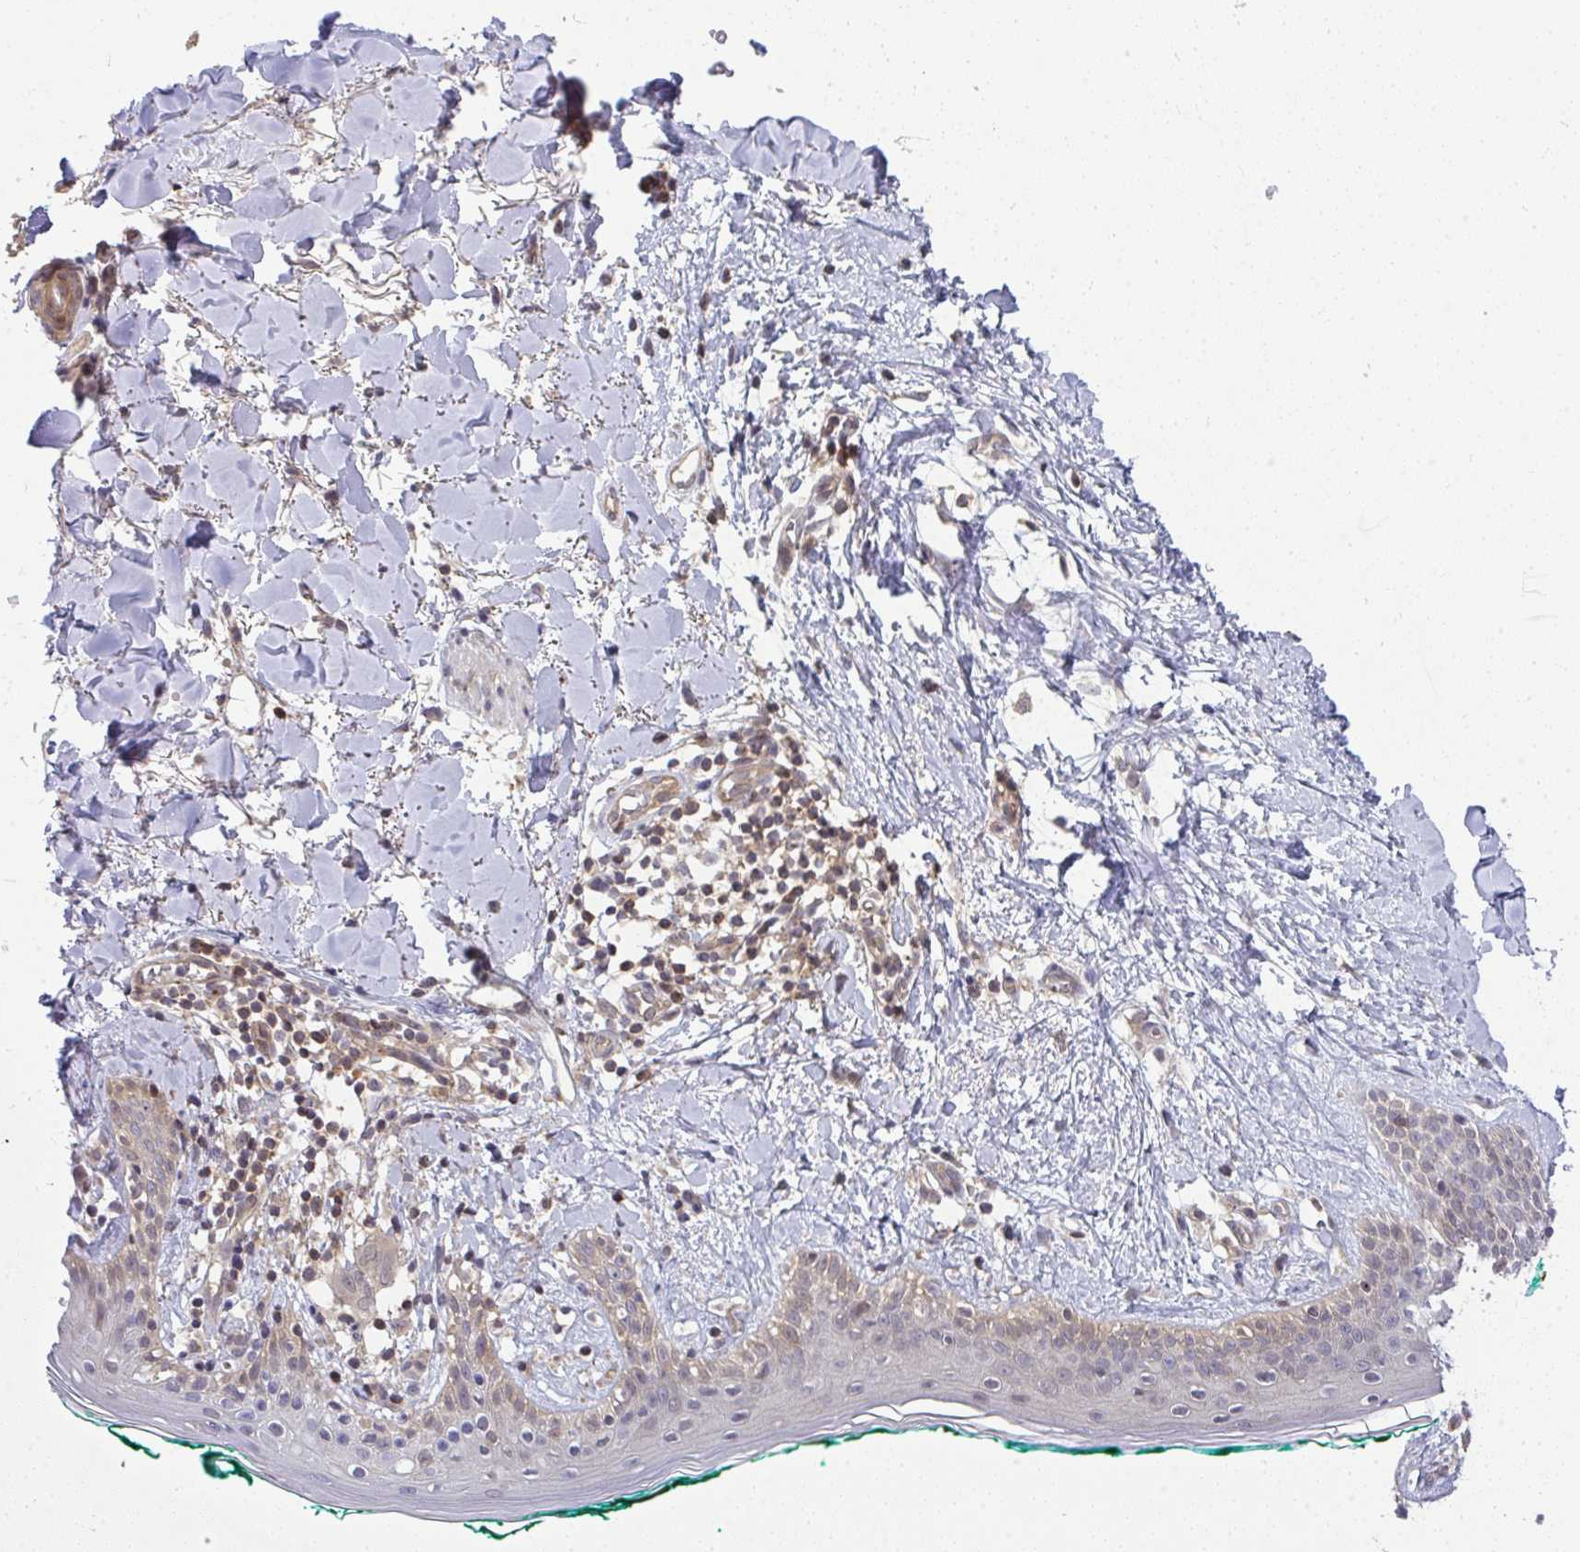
{"staining": {"intensity": "negative", "quantity": "none", "location": "none"}, "tissue": "skin", "cell_type": "Fibroblasts", "image_type": "normal", "snomed": [{"axis": "morphology", "description": "Normal tissue, NOS"}, {"axis": "topography", "description": "Skin"}], "caption": "Immunohistochemistry (IHC) histopathology image of unremarkable human skin stained for a protein (brown), which displays no positivity in fibroblasts.", "gene": "HDHD2", "patient": {"sex": "female", "age": 34}}